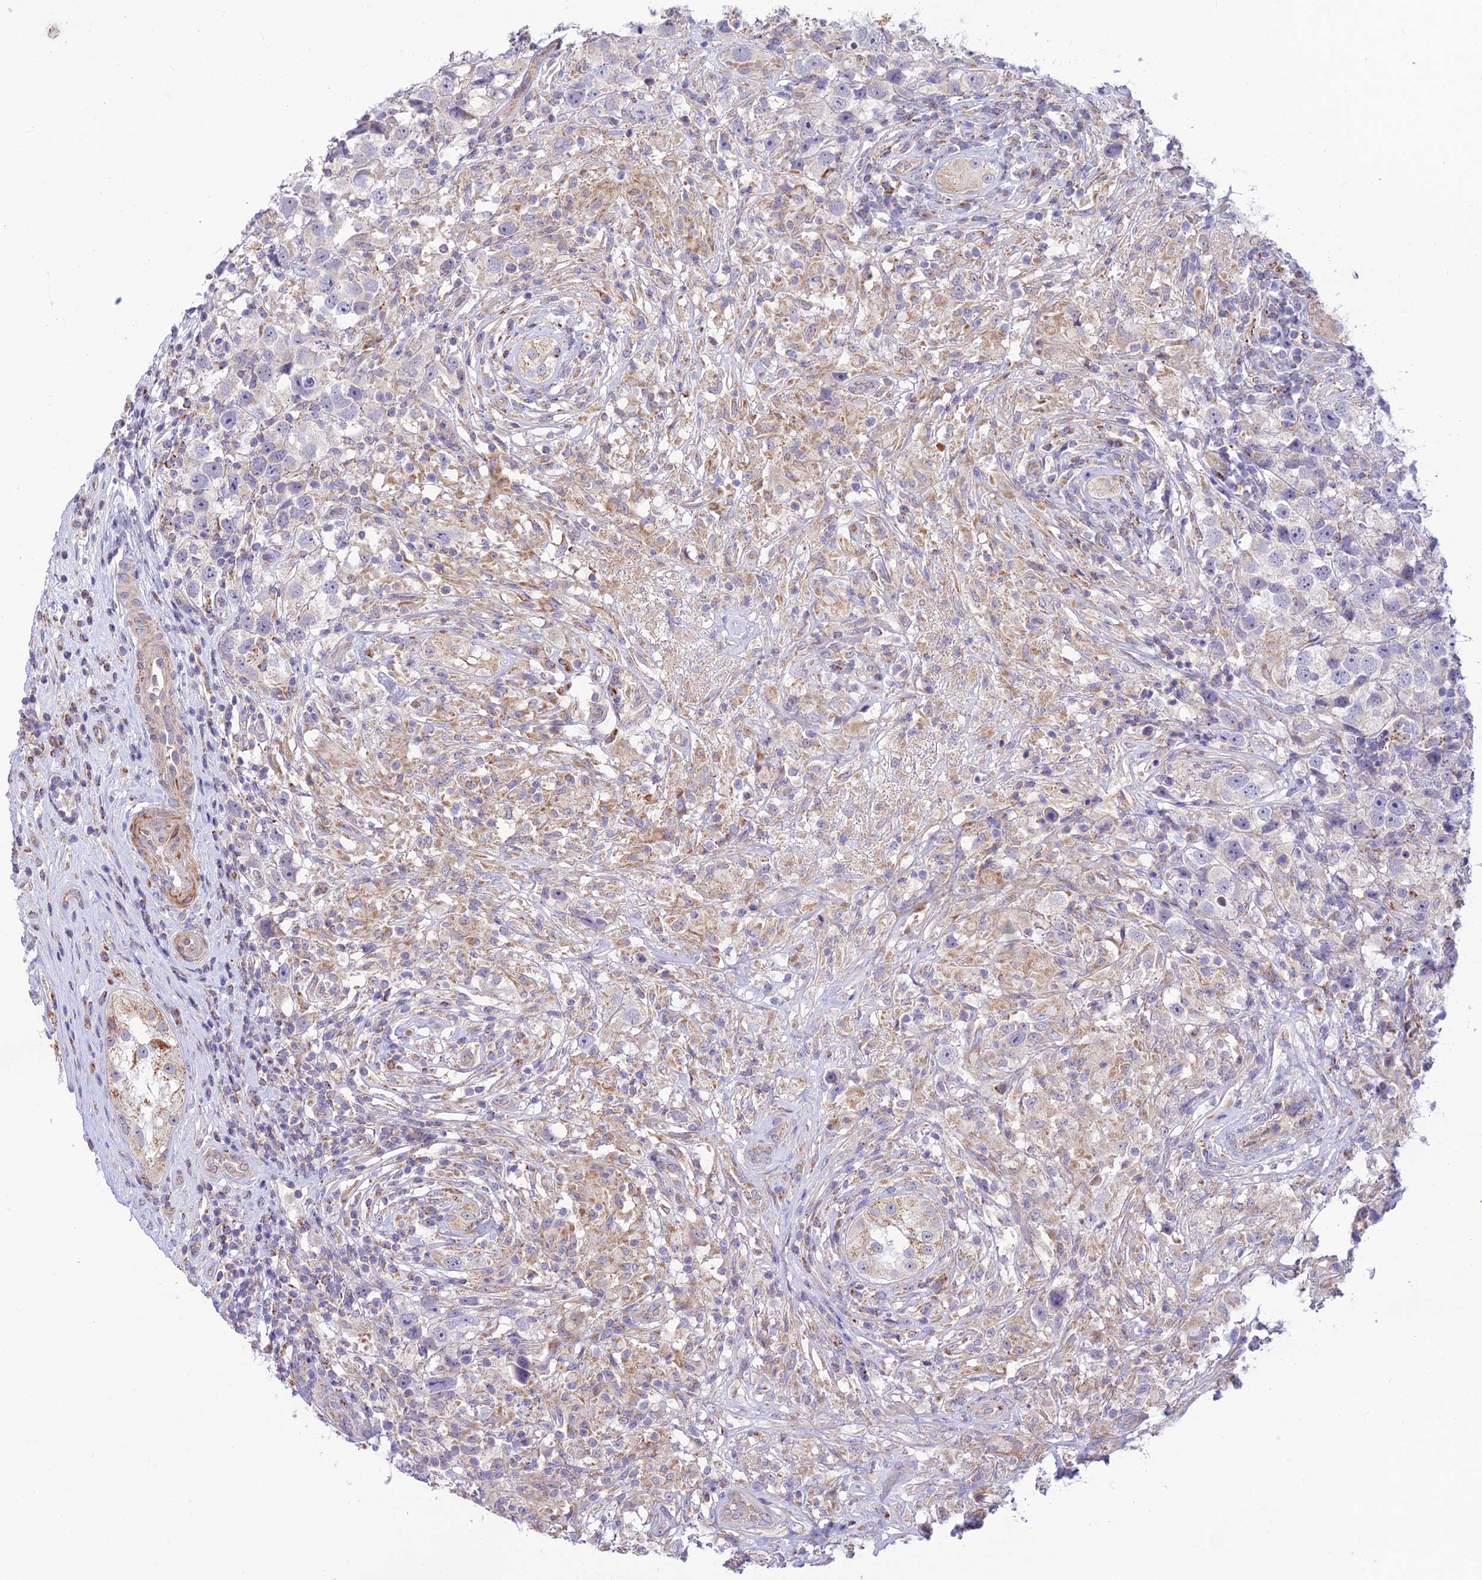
{"staining": {"intensity": "negative", "quantity": "none", "location": "none"}, "tissue": "testis cancer", "cell_type": "Tumor cells", "image_type": "cancer", "snomed": [{"axis": "morphology", "description": "Seminoma, NOS"}, {"axis": "topography", "description": "Testis"}], "caption": "Testis cancer (seminoma) was stained to show a protein in brown. There is no significant staining in tumor cells. (Immunohistochemistry, brightfield microscopy, high magnification).", "gene": "FAM186B", "patient": {"sex": "male", "age": 49}}